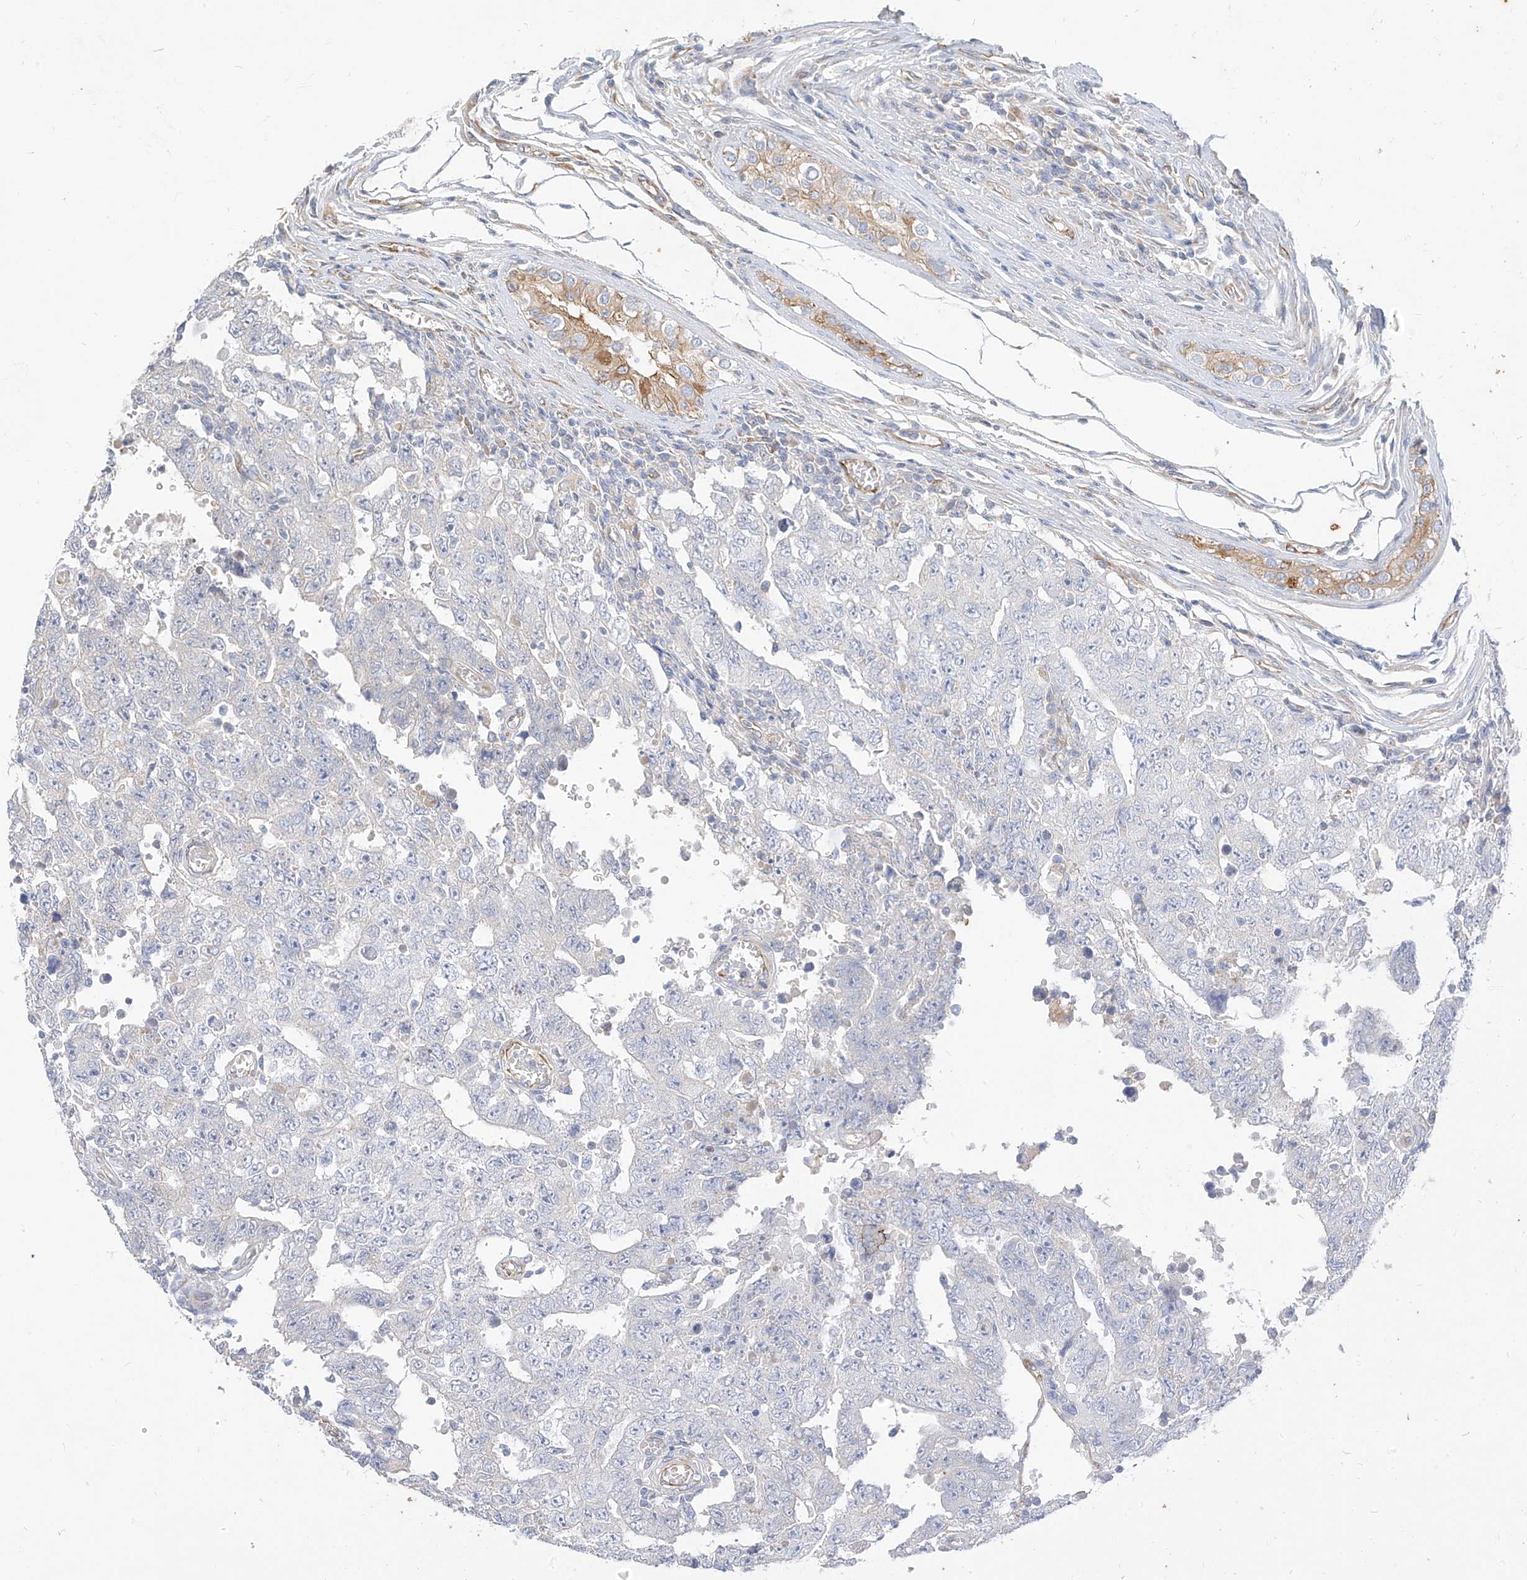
{"staining": {"intensity": "negative", "quantity": "none", "location": "none"}, "tissue": "testis cancer", "cell_type": "Tumor cells", "image_type": "cancer", "snomed": [{"axis": "morphology", "description": "Carcinoma, Embryonal, NOS"}, {"axis": "topography", "description": "Testis"}], "caption": "DAB (3,3'-diaminobenzidine) immunohistochemical staining of embryonal carcinoma (testis) reveals no significant expression in tumor cells.", "gene": "RASA2", "patient": {"sex": "male", "age": 26}}